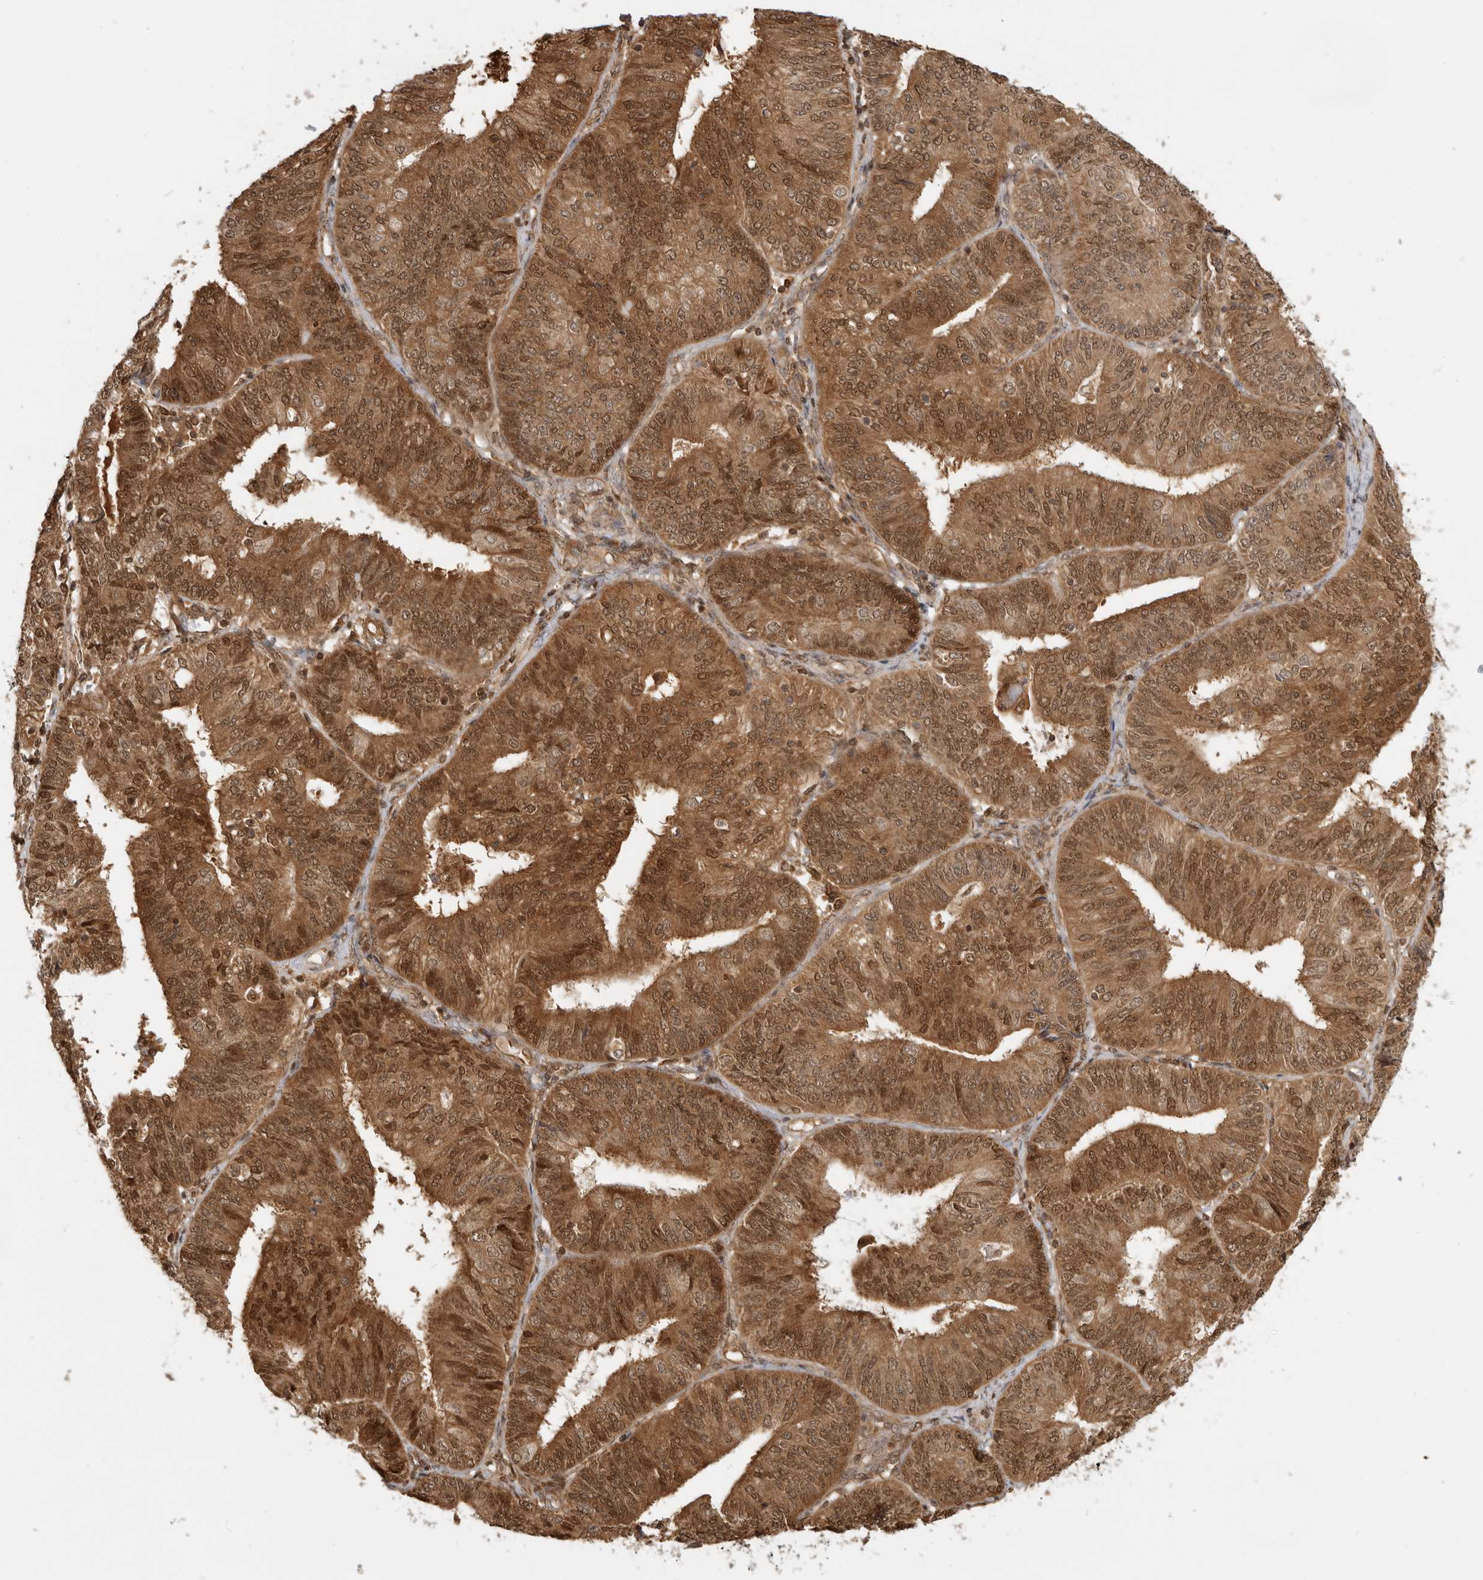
{"staining": {"intensity": "strong", "quantity": ">75%", "location": "cytoplasmic/membranous,nuclear"}, "tissue": "endometrial cancer", "cell_type": "Tumor cells", "image_type": "cancer", "snomed": [{"axis": "morphology", "description": "Adenocarcinoma, NOS"}, {"axis": "topography", "description": "Endometrium"}], "caption": "Immunohistochemistry (IHC) of human endometrial cancer (adenocarcinoma) exhibits high levels of strong cytoplasmic/membranous and nuclear staining in about >75% of tumor cells. Using DAB (brown) and hematoxylin (blue) stains, captured at high magnification using brightfield microscopy.", "gene": "ADPRS", "patient": {"sex": "female", "age": 58}}